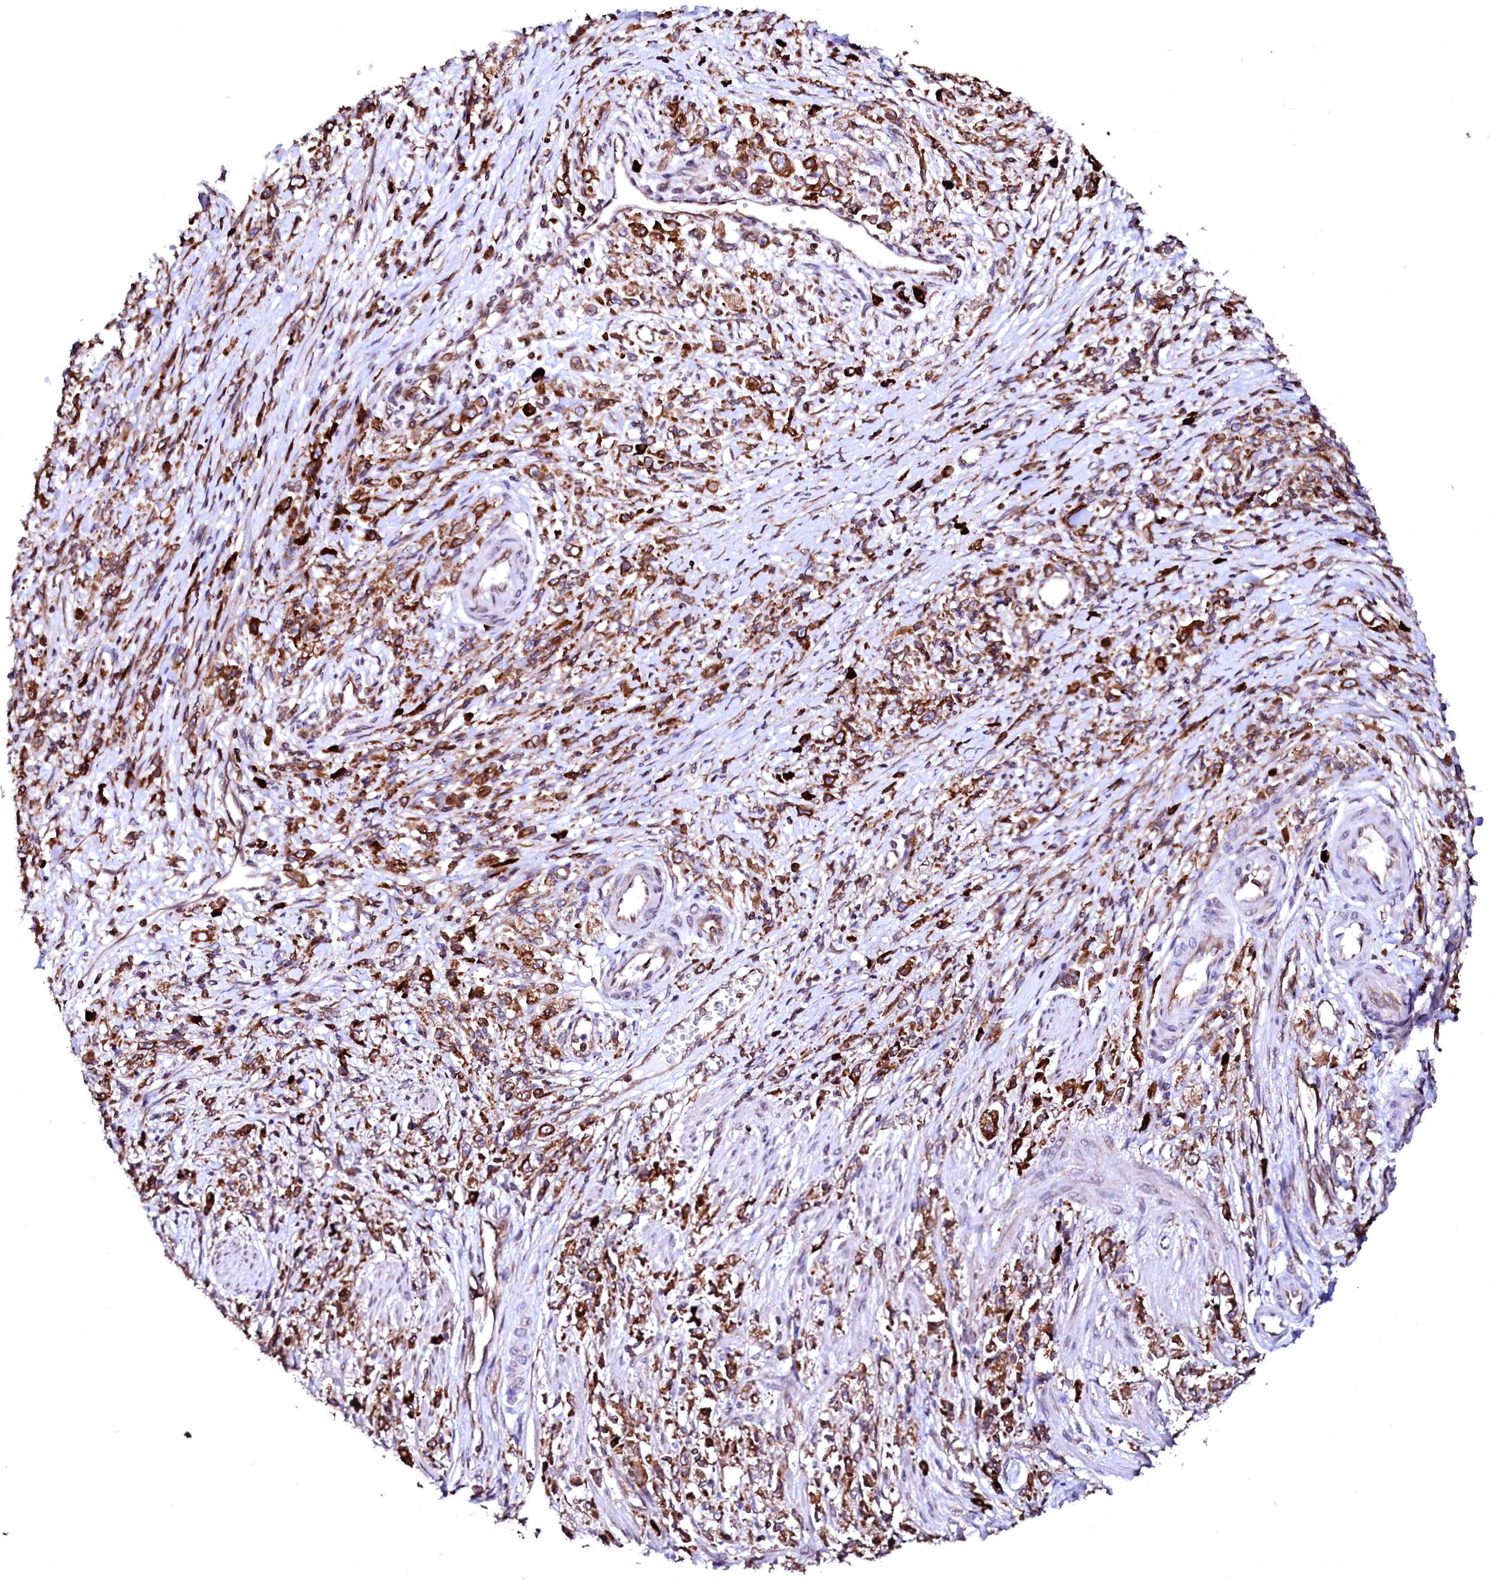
{"staining": {"intensity": "moderate", "quantity": ">75%", "location": "cytoplasmic/membranous"}, "tissue": "stomach cancer", "cell_type": "Tumor cells", "image_type": "cancer", "snomed": [{"axis": "morphology", "description": "Adenocarcinoma, NOS"}, {"axis": "topography", "description": "Stomach"}], "caption": "Stomach adenocarcinoma stained with immunohistochemistry demonstrates moderate cytoplasmic/membranous staining in about >75% of tumor cells. (IHC, brightfield microscopy, high magnification).", "gene": "DERL1", "patient": {"sex": "female", "age": 59}}